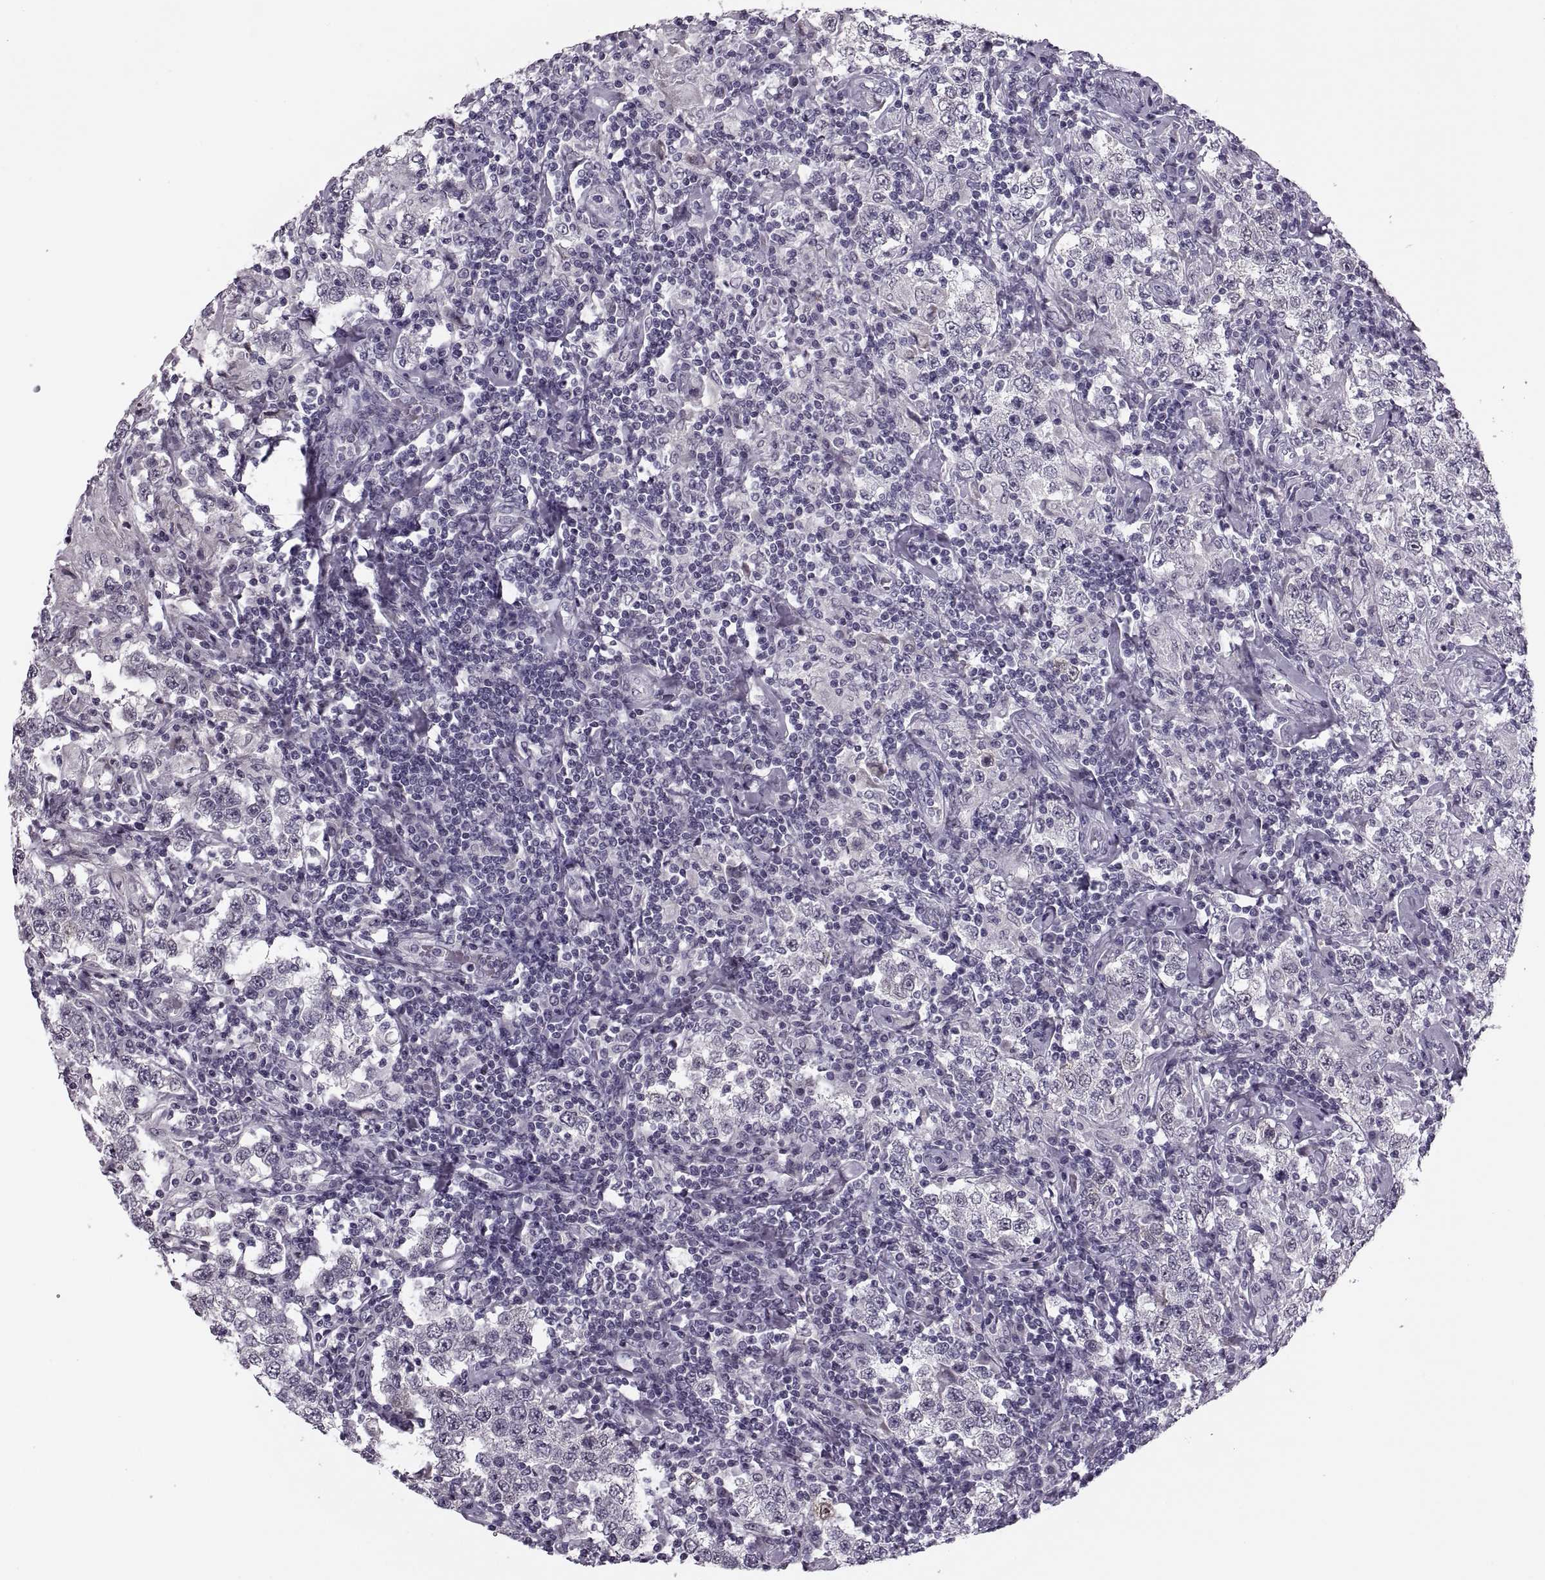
{"staining": {"intensity": "negative", "quantity": "none", "location": "none"}, "tissue": "testis cancer", "cell_type": "Tumor cells", "image_type": "cancer", "snomed": [{"axis": "morphology", "description": "Seminoma, NOS"}, {"axis": "morphology", "description": "Carcinoma, Embryonal, NOS"}, {"axis": "topography", "description": "Testis"}], "caption": "The immunohistochemistry histopathology image has no significant expression in tumor cells of testis cancer (seminoma) tissue. (DAB immunohistochemistry visualized using brightfield microscopy, high magnification).", "gene": "PAGE5", "patient": {"sex": "male", "age": 41}}